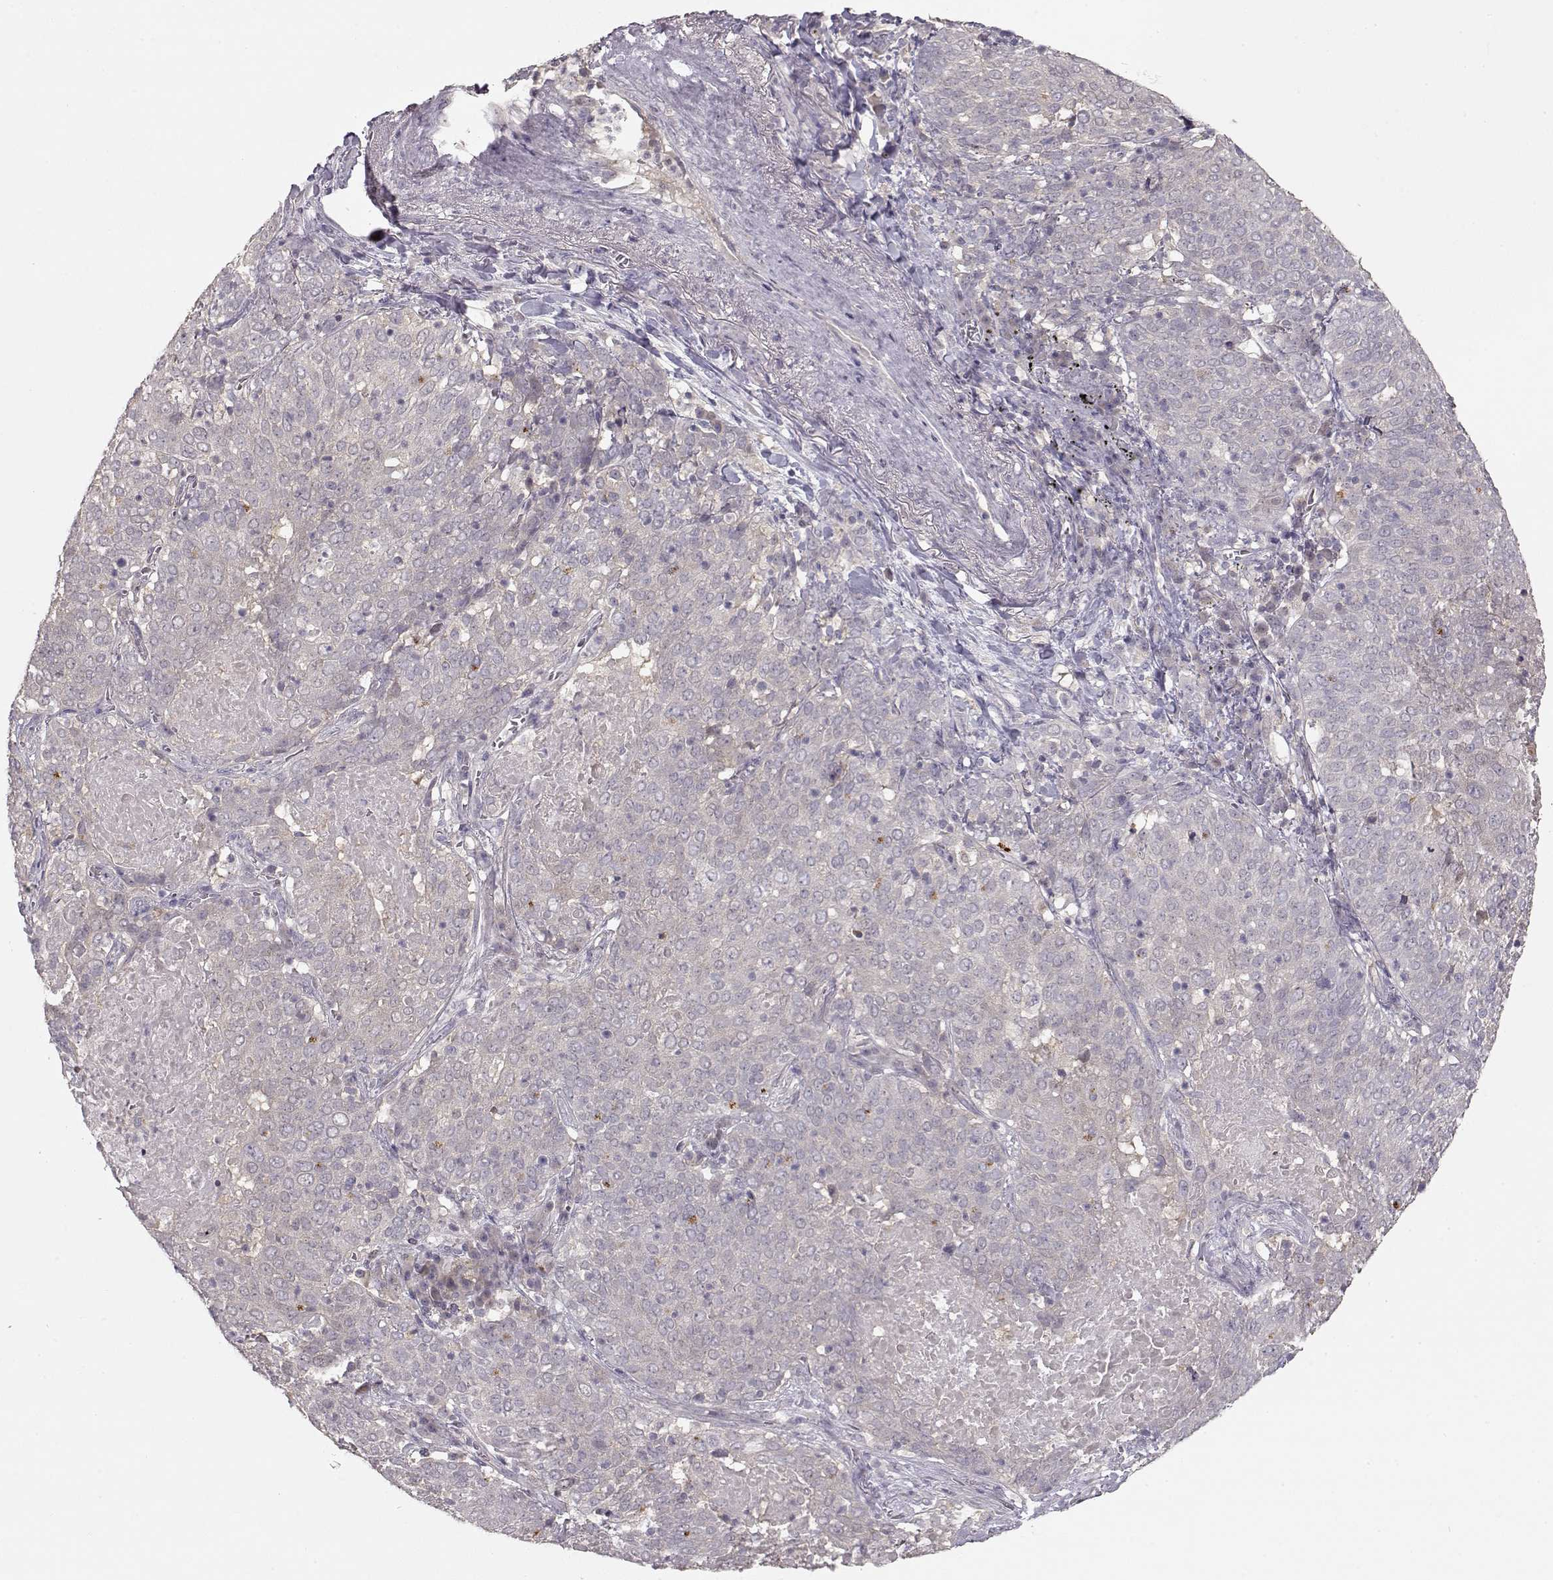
{"staining": {"intensity": "negative", "quantity": "none", "location": "none"}, "tissue": "lung cancer", "cell_type": "Tumor cells", "image_type": "cancer", "snomed": [{"axis": "morphology", "description": "Squamous cell carcinoma, NOS"}, {"axis": "topography", "description": "Lung"}], "caption": "Immunohistochemical staining of squamous cell carcinoma (lung) displays no significant expression in tumor cells. (Stains: DAB immunohistochemistry with hematoxylin counter stain, Microscopy: brightfield microscopy at high magnification).", "gene": "ARHGAP8", "patient": {"sex": "male", "age": 82}}